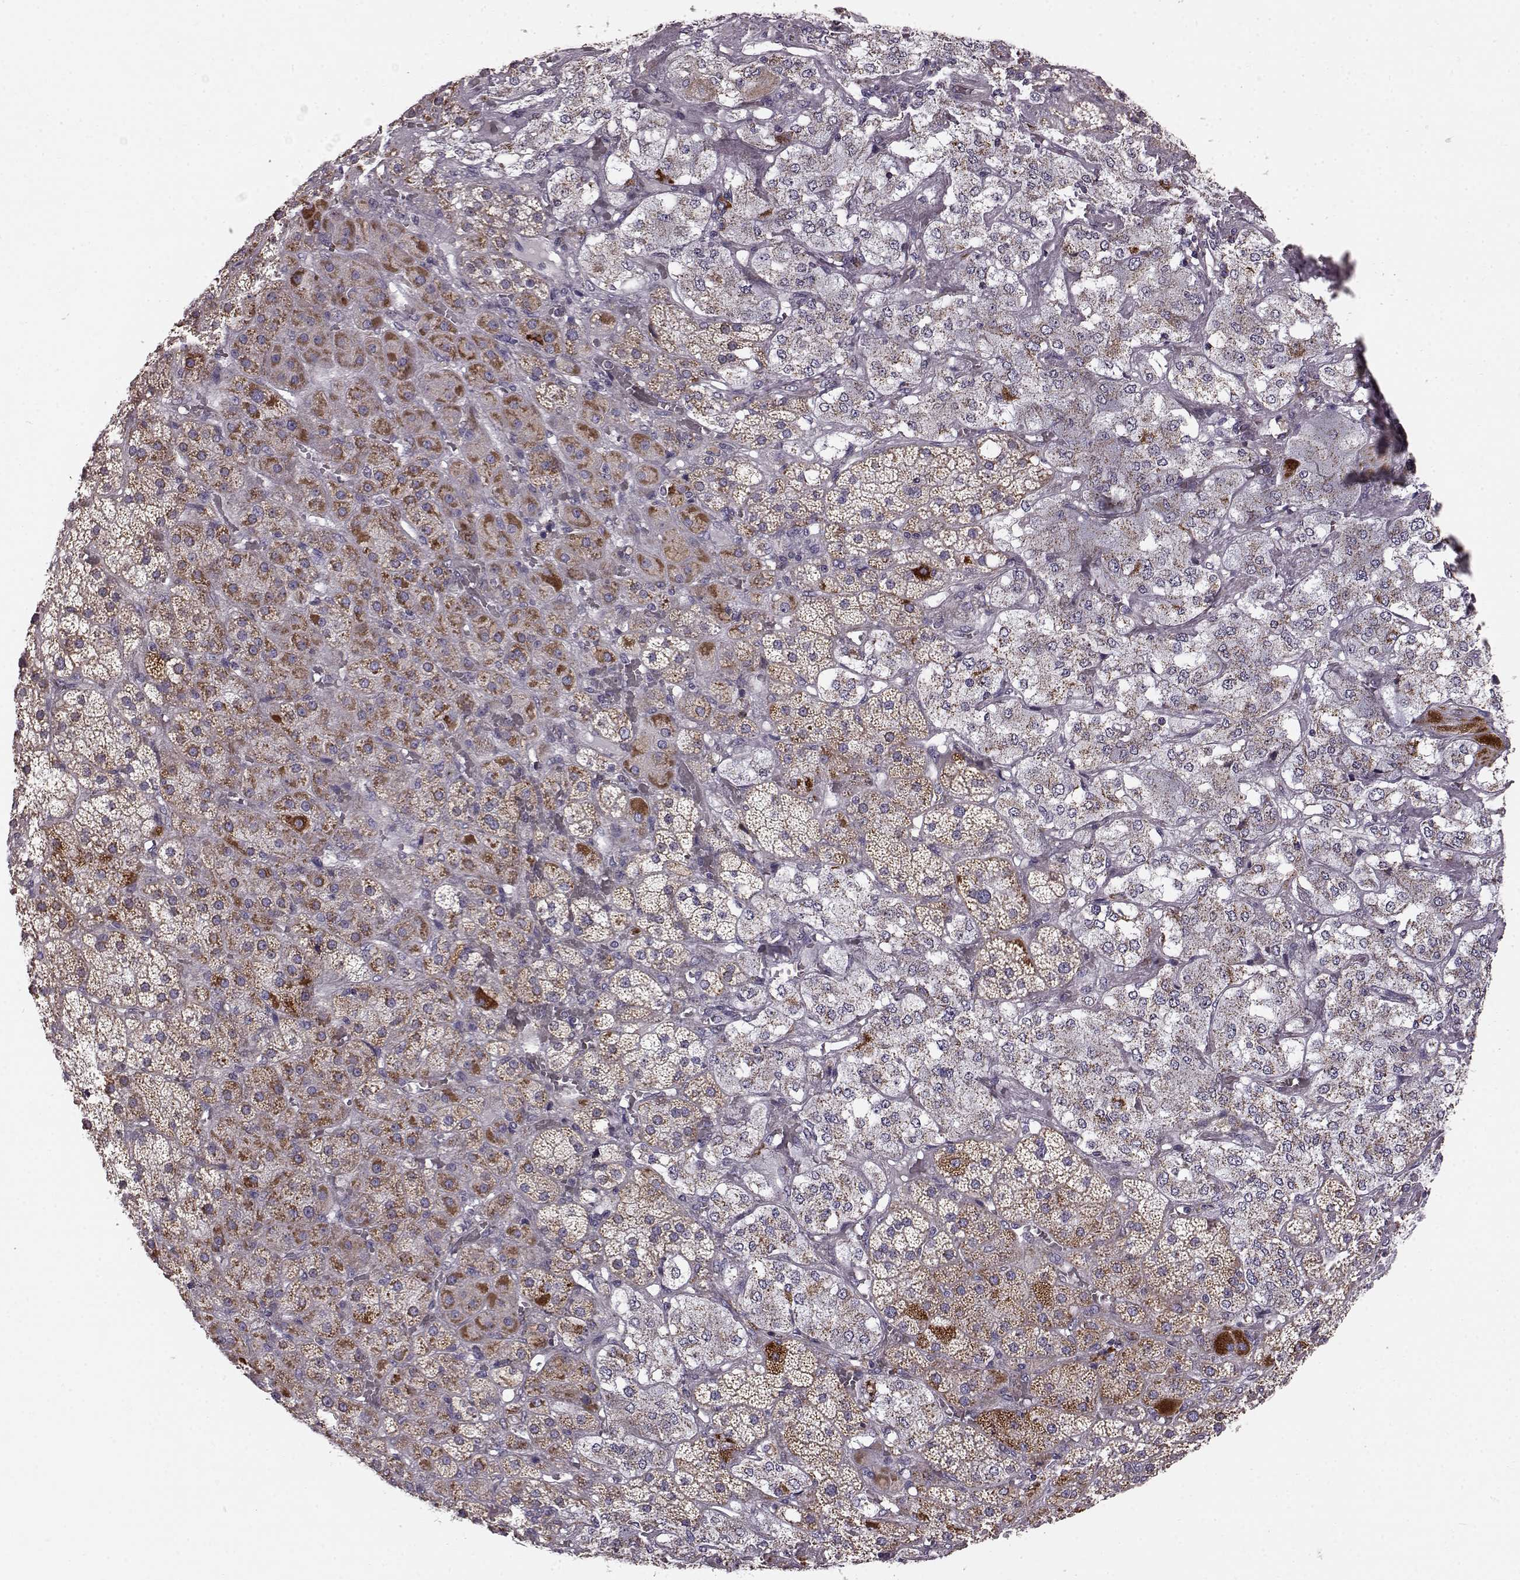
{"staining": {"intensity": "strong", "quantity": "25%-75%", "location": "cytoplasmic/membranous"}, "tissue": "adrenal gland", "cell_type": "Glandular cells", "image_type": "normal", "snomed": [{"axis": "morphology", "description": "Normal tissue, NOS"}, {"axis": "topography", "description": "Adrenal gland"}], "caption": "Adrenal gland stained with DAB immunohistochemistry displays high levels of strong cytoplasmic/membranous positivity in approximately 25%-75% of glandular cells. (Stains: DAB in brown, nuclei in blue, Microscopy: brightfield microscopy at high magnification).", "gene": "FAM8A1", "patient": {"sex": "male", "age": 57}}